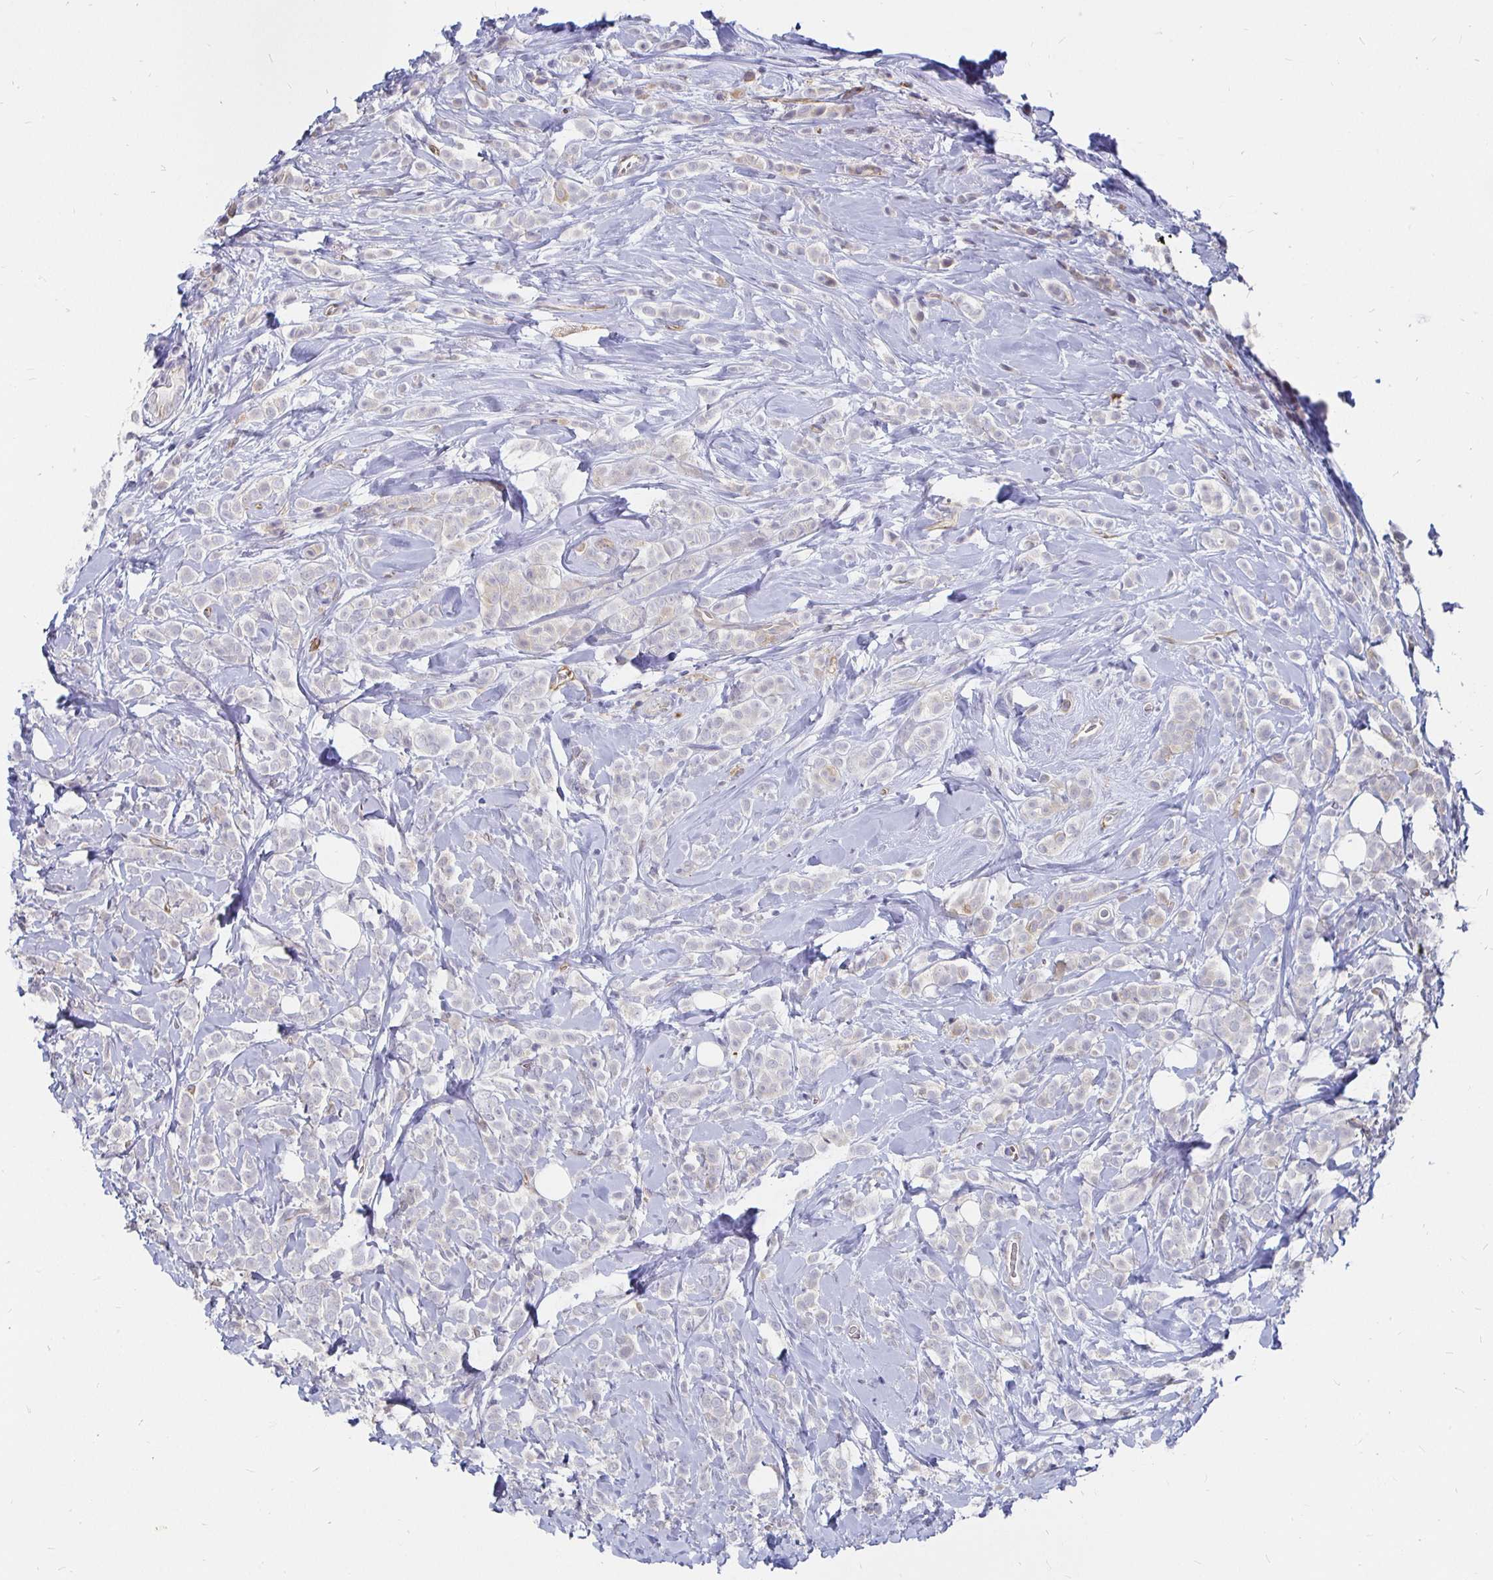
{"staining": {"intensity": "negative", "quantity": "none", "location": "none"}, "tissue": "breast cancer", "cell_type": "Tumor cells", "image_type": "cancer", "snomed": [{"axis": "morphology", "description": "Lobular carcinoma"}, {"axis": "topography", "description": "Breast"}], "caption": "High power microscopy image of an immunohistochemistry (IHC) photomicrograph of breast cancer (lobular carcinoma), revealing no significant expression in tumor cells.", "gene": "CCDC85A", "patient": {"sex": "female", "age": 49}}